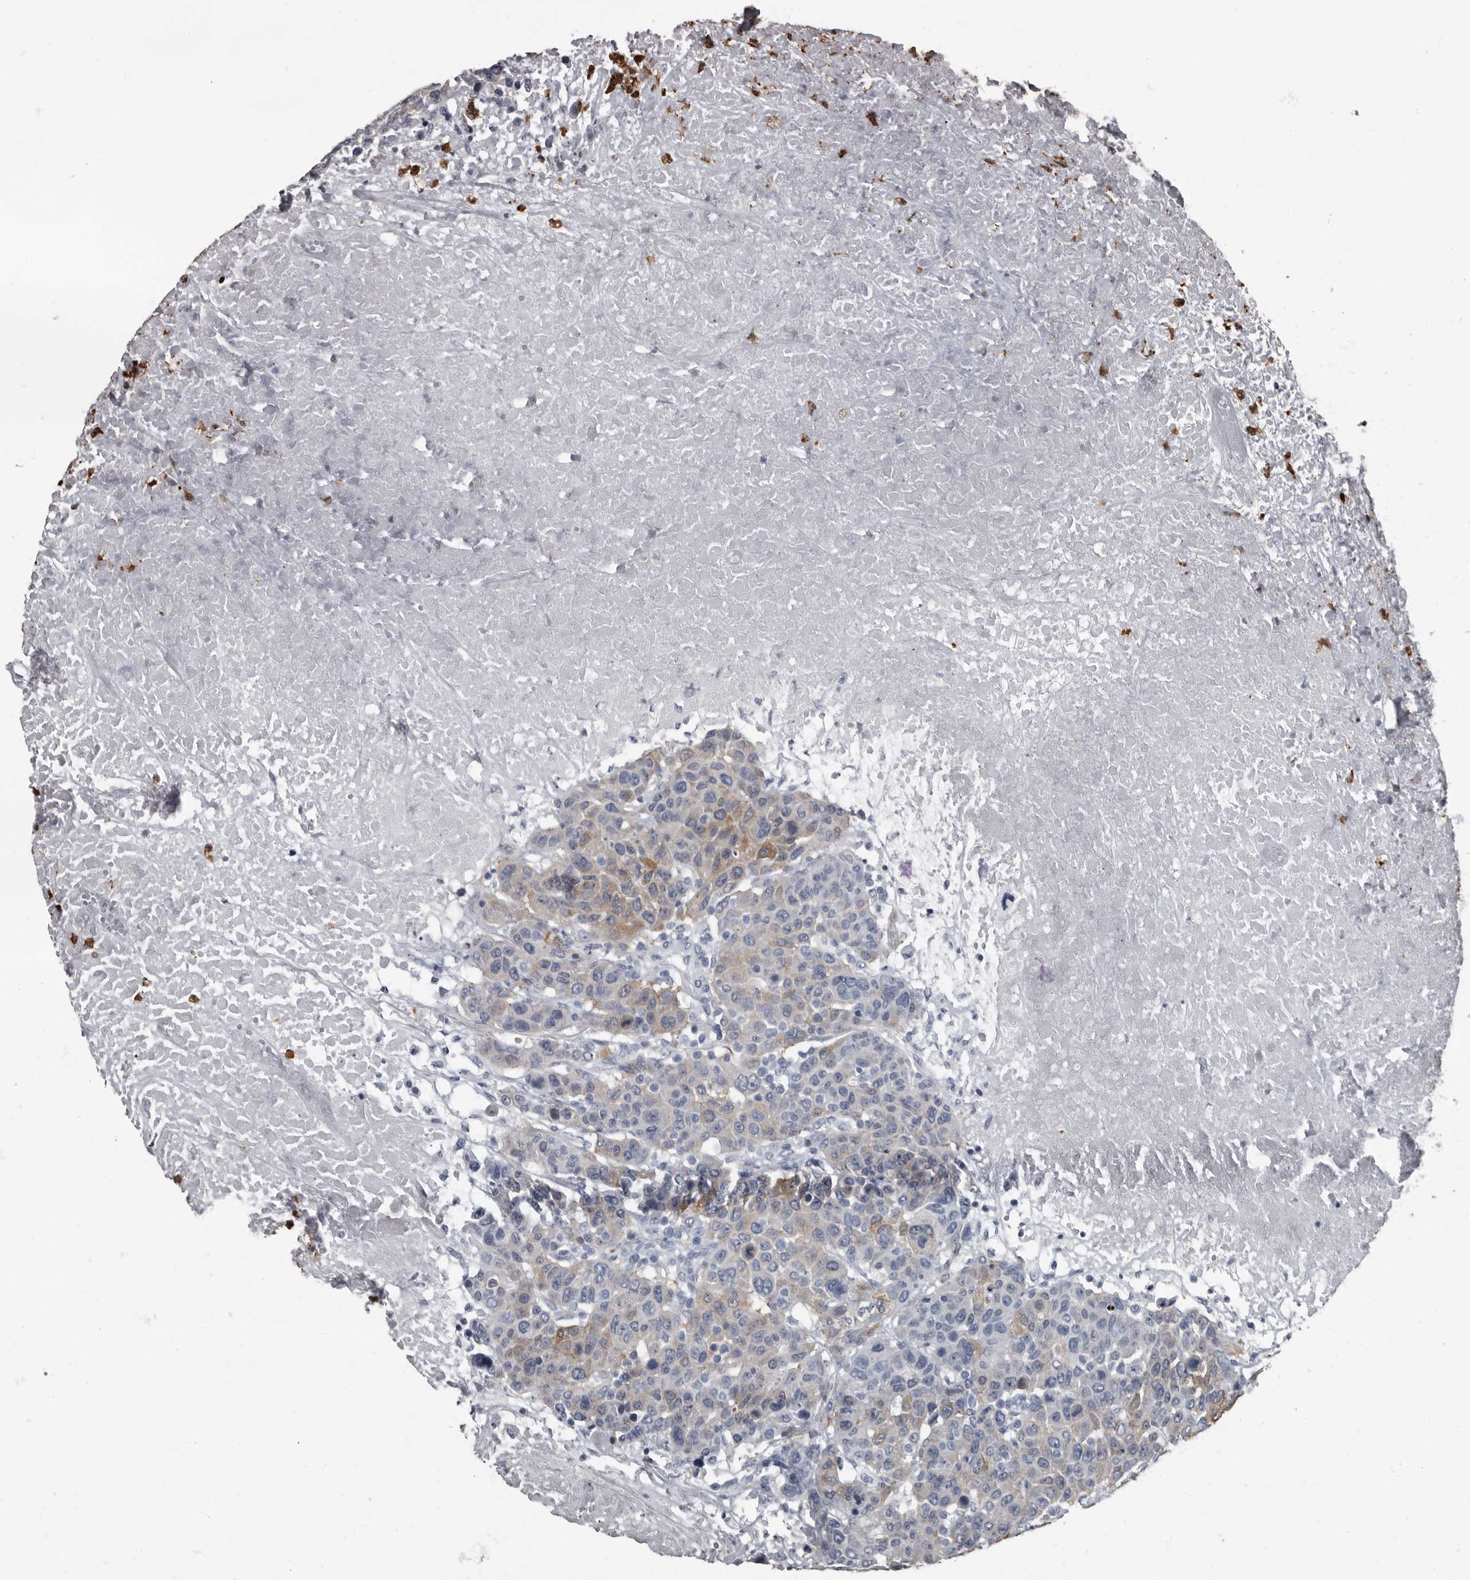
{"staining": {"intensity": "moderate", "quantity": "<25%", "location": "cytoplasmic/membranous"}, "tissue": "breast cancer", "cell_type": "Tumor cells", "image_type": "cancer", "snomed": [{"axis": "morphology", "description": "Duct carcinoma"}, {"axis": "topography", "description": "Breast"}], "caption": "This image reveals IHC staining of human breast cancer, with low moderate cytoplasmic/membranous expression in approximately <25% of tumor cells.", "gene": "TPD52L1", "patient": {"sex": "female", "age": 37}}